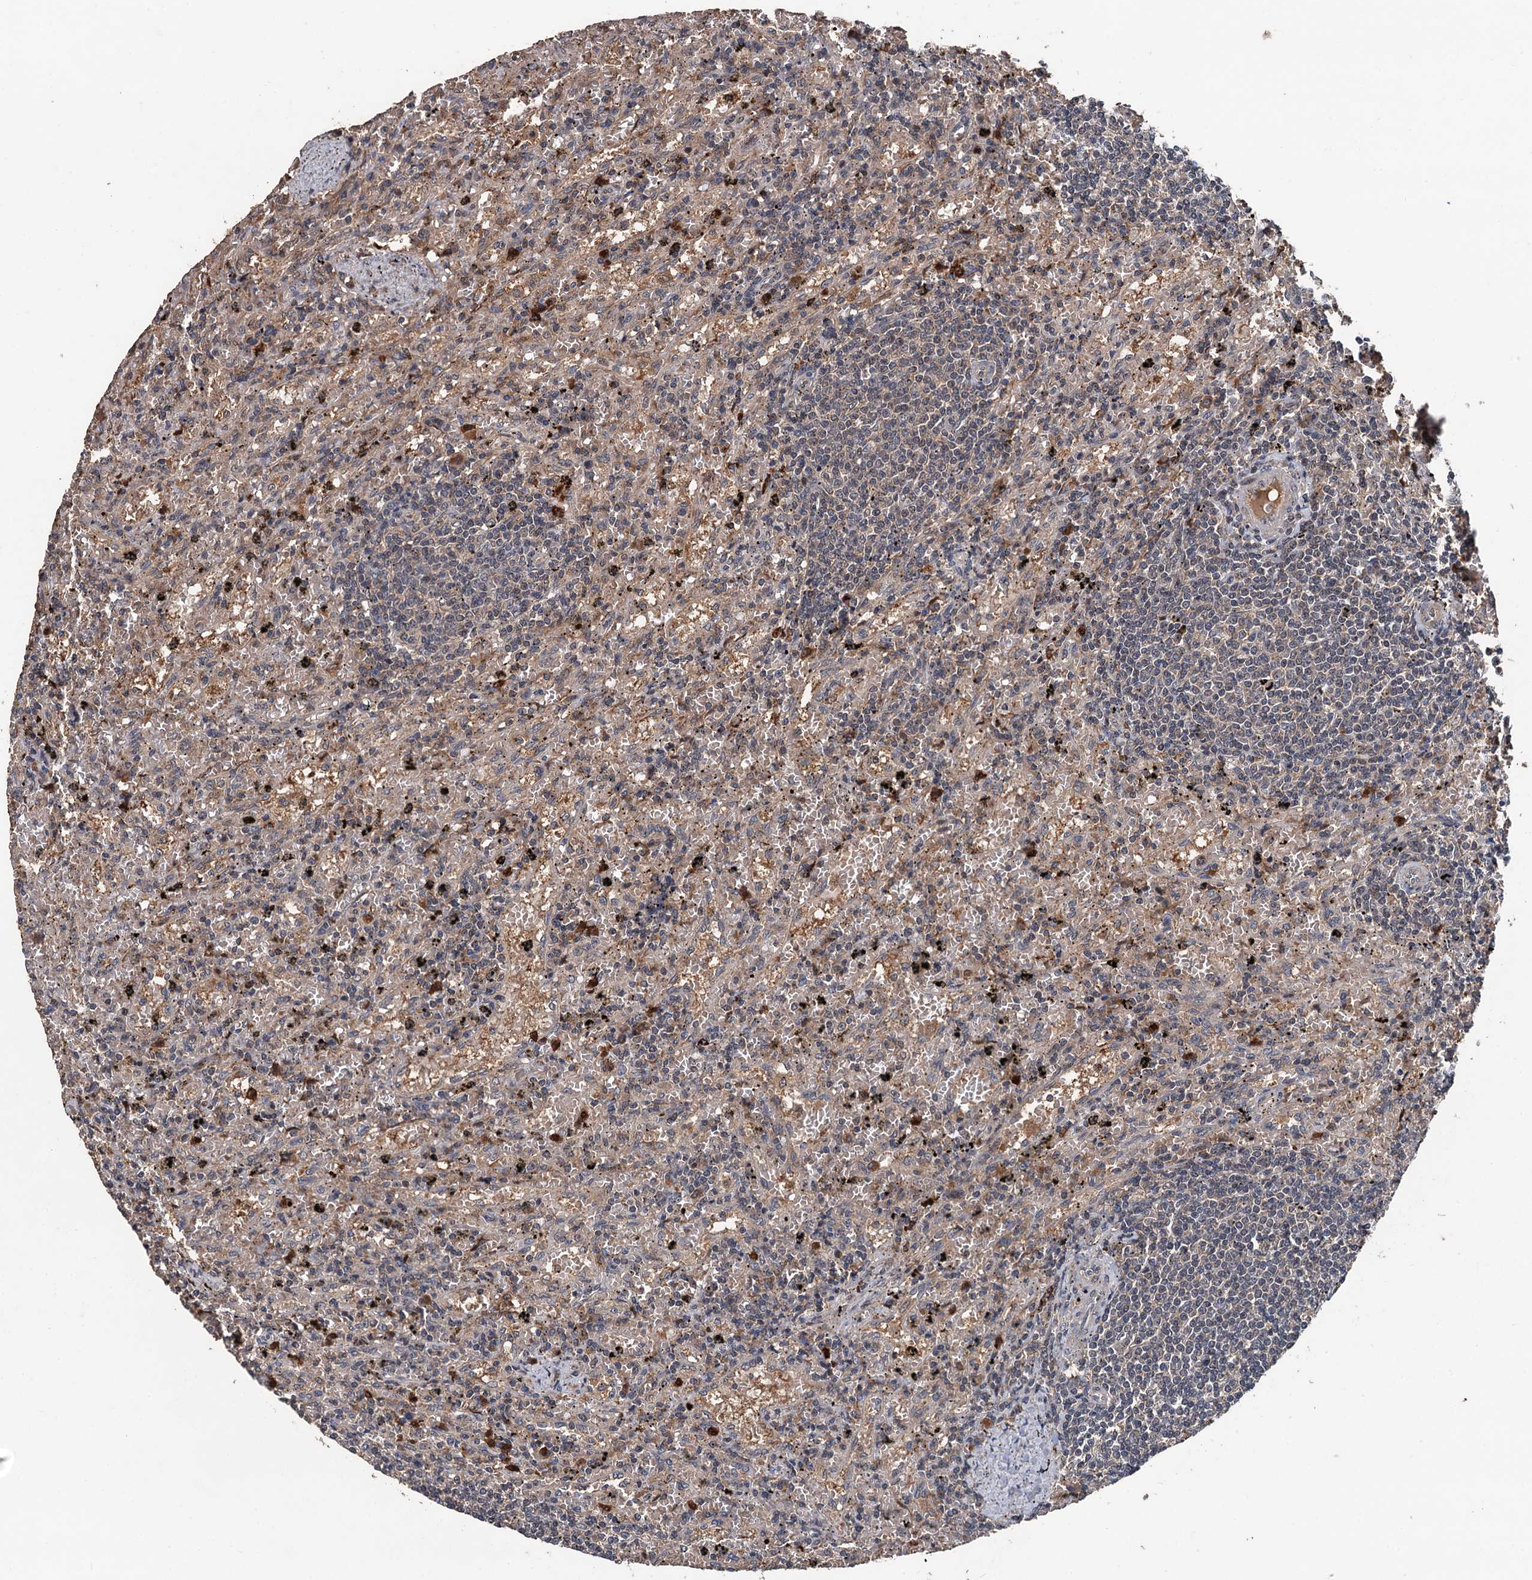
{"staining": {"intensity": "negative", "quantity": "none", "location": "none"}, "tissue": "lymphoma", "cell_type": "Tumor cells", "image_type": "cancer", "snomed": [{"axis": "morphology", "description": "Malignant lymphoma, non-Hodgkin's type, Low grade"}, {"axis": "topography", "description": "Spleen"}], "caption": "This is a image of immunohistochemistry staining of low-grade malignant lymphoma, non-Hodgkin's type, which shows no staining in tumor cells.", "gene": "ZNF438", "patient": {"sex": "male", "age": 76}}